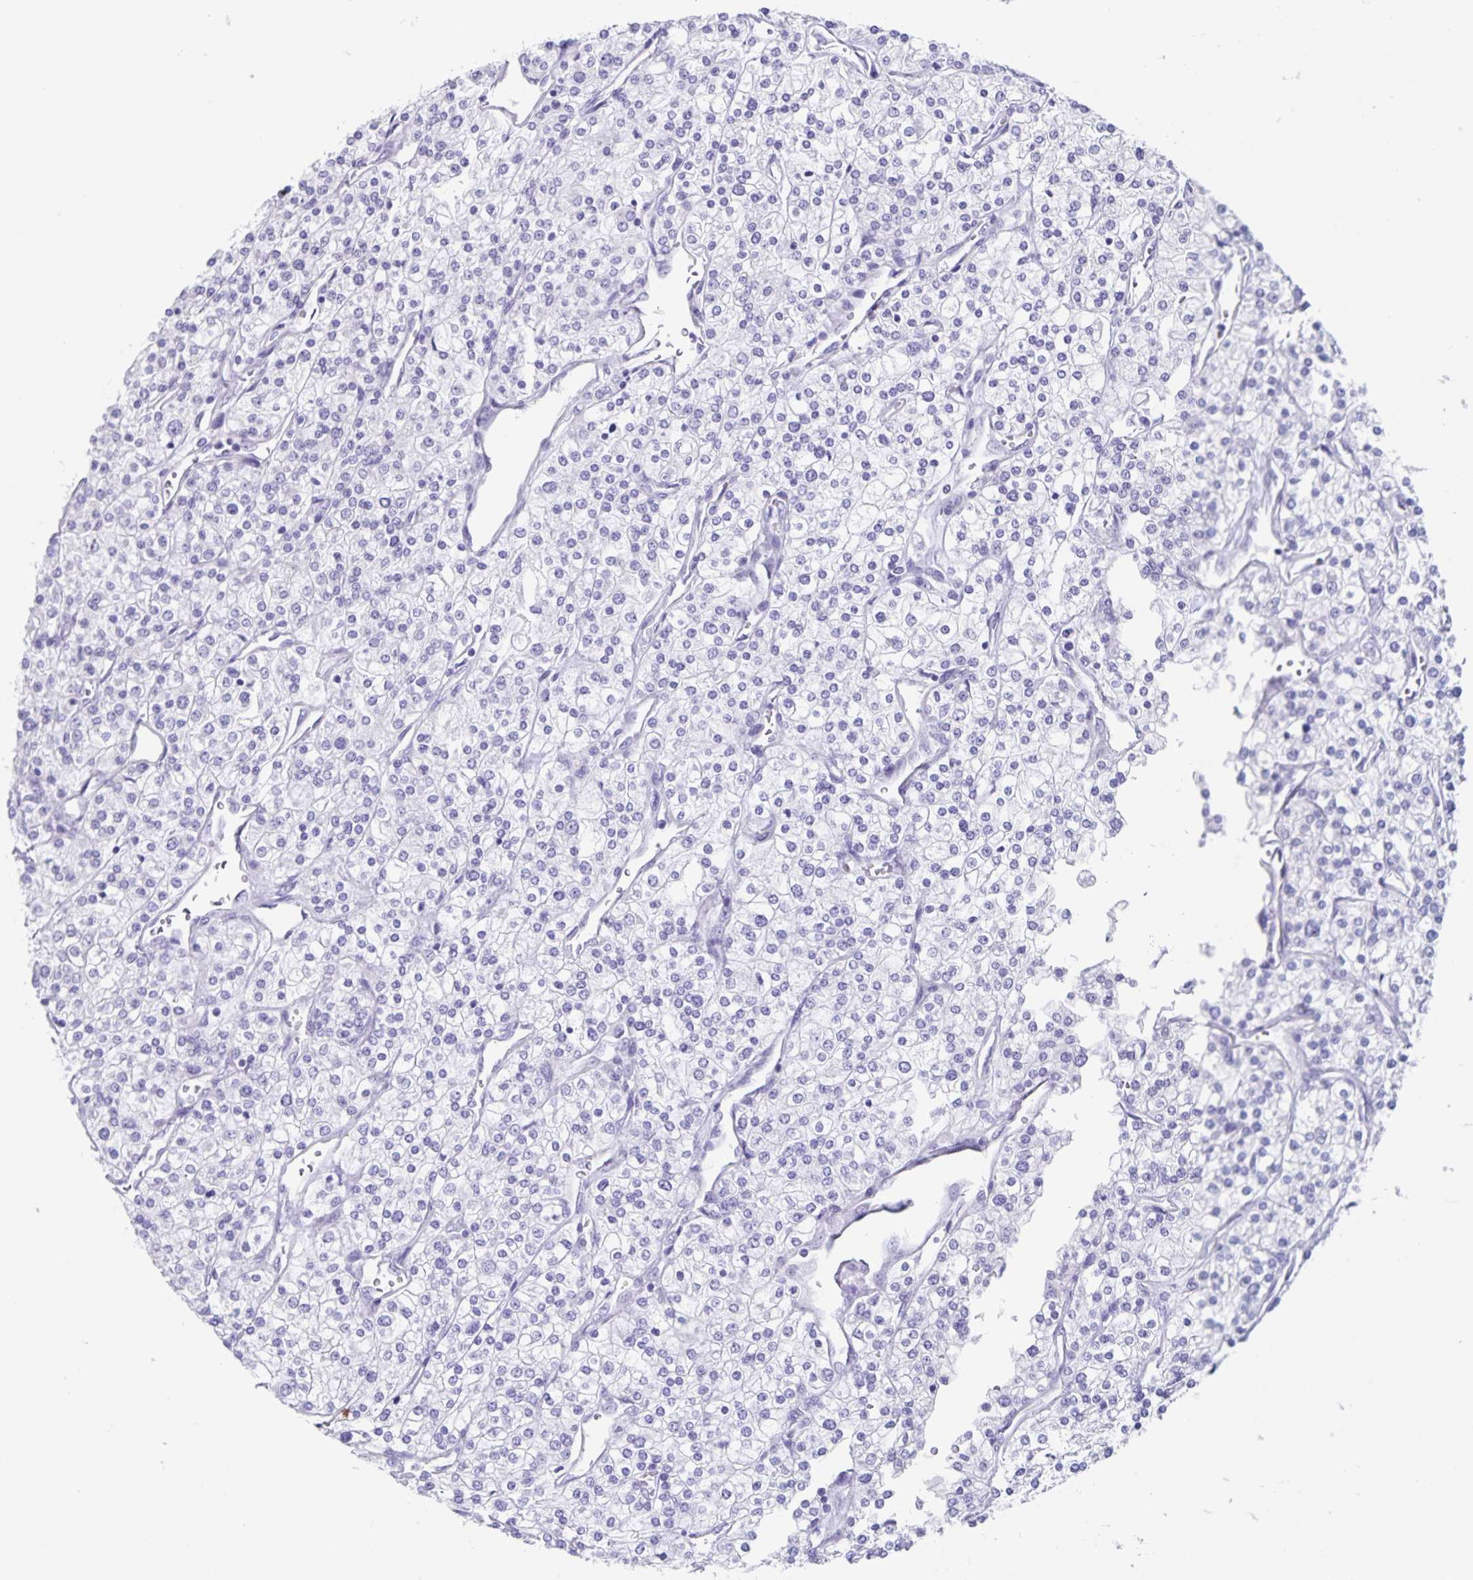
{"staining": {"intensity": "negative", "quantity": "none", "location": "none"}, "tissue": "renal cancer", "cell_type": "Tumor cells", "image_type": "cancer", "snomed": [{"axis": "morphology", "description": "Adenocarcinoma, NOS"}, {"axis": "topography", "description": "Kidney"}], "caption": "This is an immunohistochemistry histopathology image of renal cancer. There is no staining in tumor cells.", "gene": "C11orf42", "patient": {"sex": "male", "age": 80}}